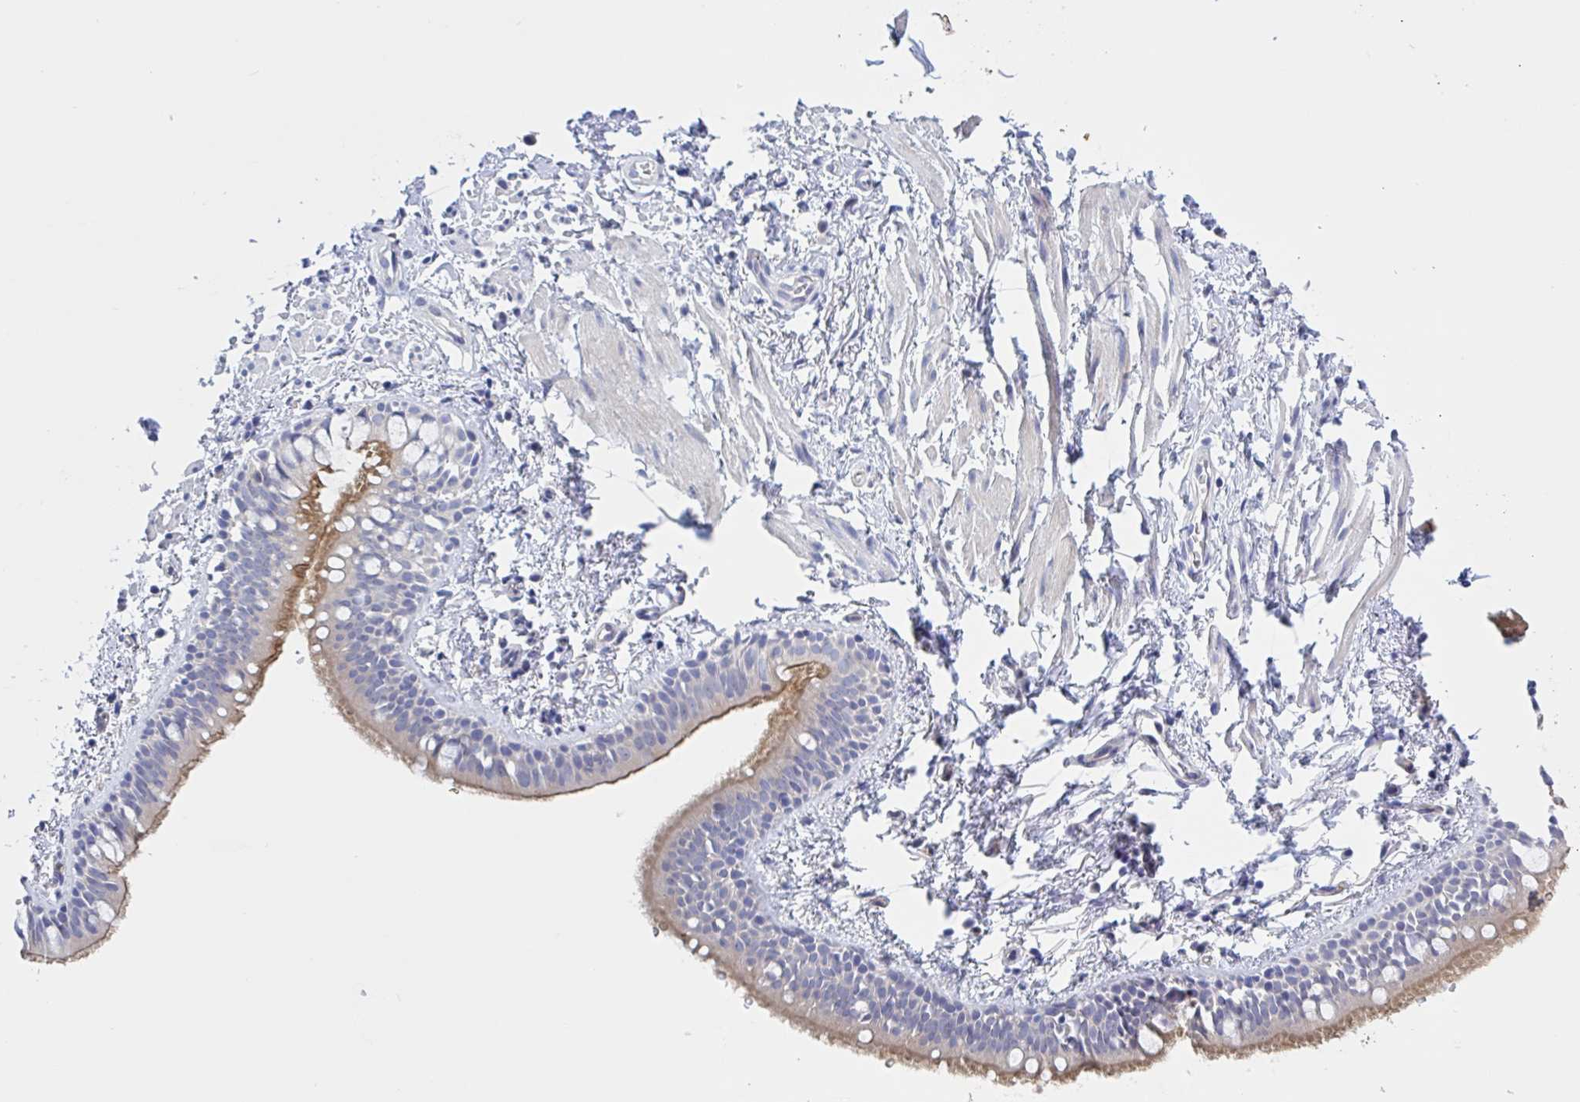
{"staining": {"intensity": "moderate", "quantity": "25%-75%", "location": "cytoplasmic/membranous"}, "tissue": "bronchus", "cell_type": "Respiratory epithelial cells", "image_type": "normal", "snomed": [{"axis": "morphology", "description": "Normal tissue, NOS"}, {"axis": "topography", "description": "Lymph node"}, {"axis": "topography", "description": "Cartilage tissue"}, {"axis": "topography", "description": "Bronchus"}], "caption": "Moderate cytoplasmic/membranous positivity is seen in approximately 25%-75% of respiratory epithelial cells in unremarkable bronchus.", "gene": "ST14", "patient": {"sex": "female", "age": 70}}